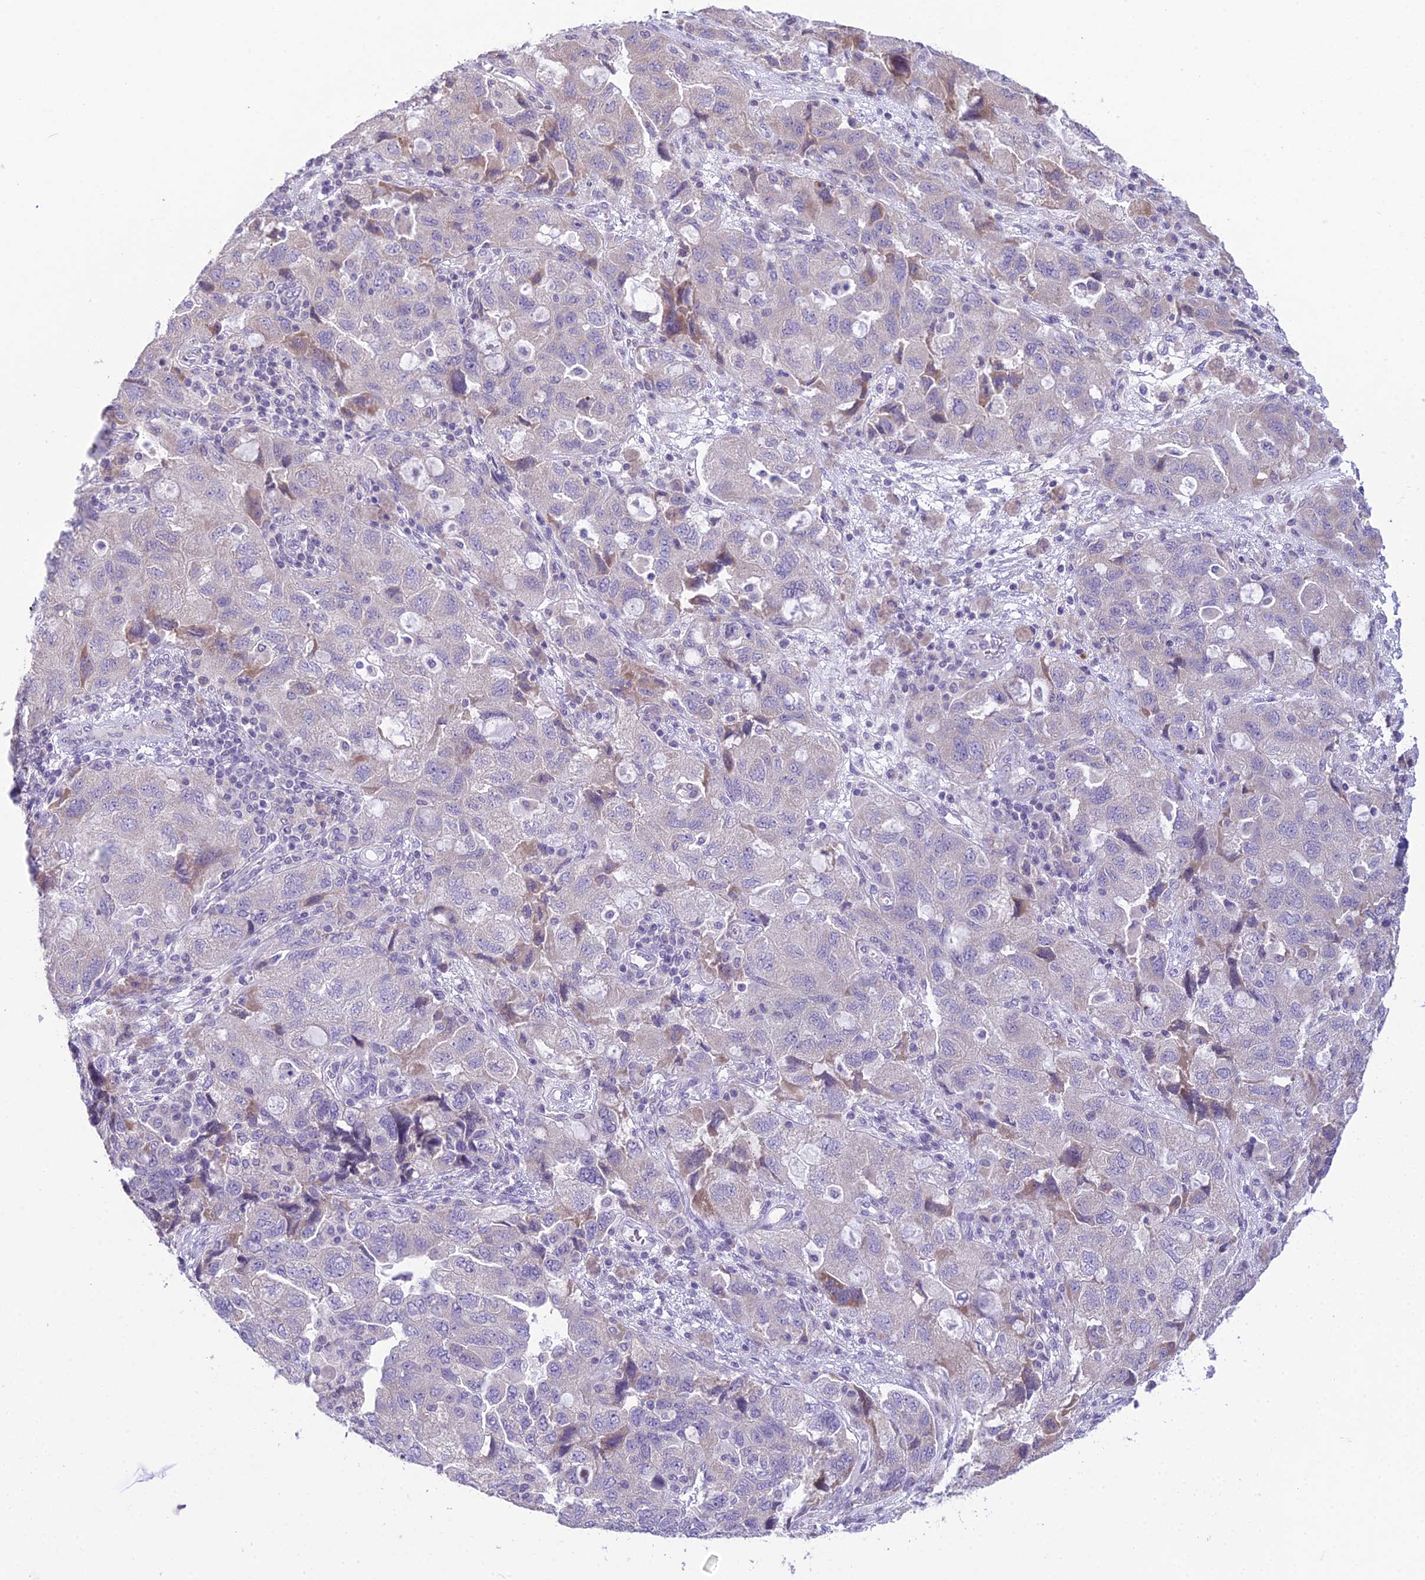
{"staining": {"intensity": "weak", "quantity": "<25%", "location": "cytoplasmic/membranous"}, "tissue": "ovarian cancer", "cell_type": "Tumor cells", "image_type": "cancer", "snomed": [{"axis": "morphology", "description": "Carcinoma, NOS"}, {"axis": "morphology", "description": "Cystadenocarcinoma, serous, NOS"}, {"axis": "topography", "description": "Ovary"}], "caption": "High magnification brightfield microscopy of serous cystadenocarcinoma (ovarian) stained with DAB (3,3'-diaminobenzidine) (brown) and counterstained with hematoxylin (blue): tumor cells show no significant staining. (DAB immunohistochemistry visualized using brightfield microscopy, high magnification).", "gene": "RPS26", "patient": {"sex": "female", "age": 69}}